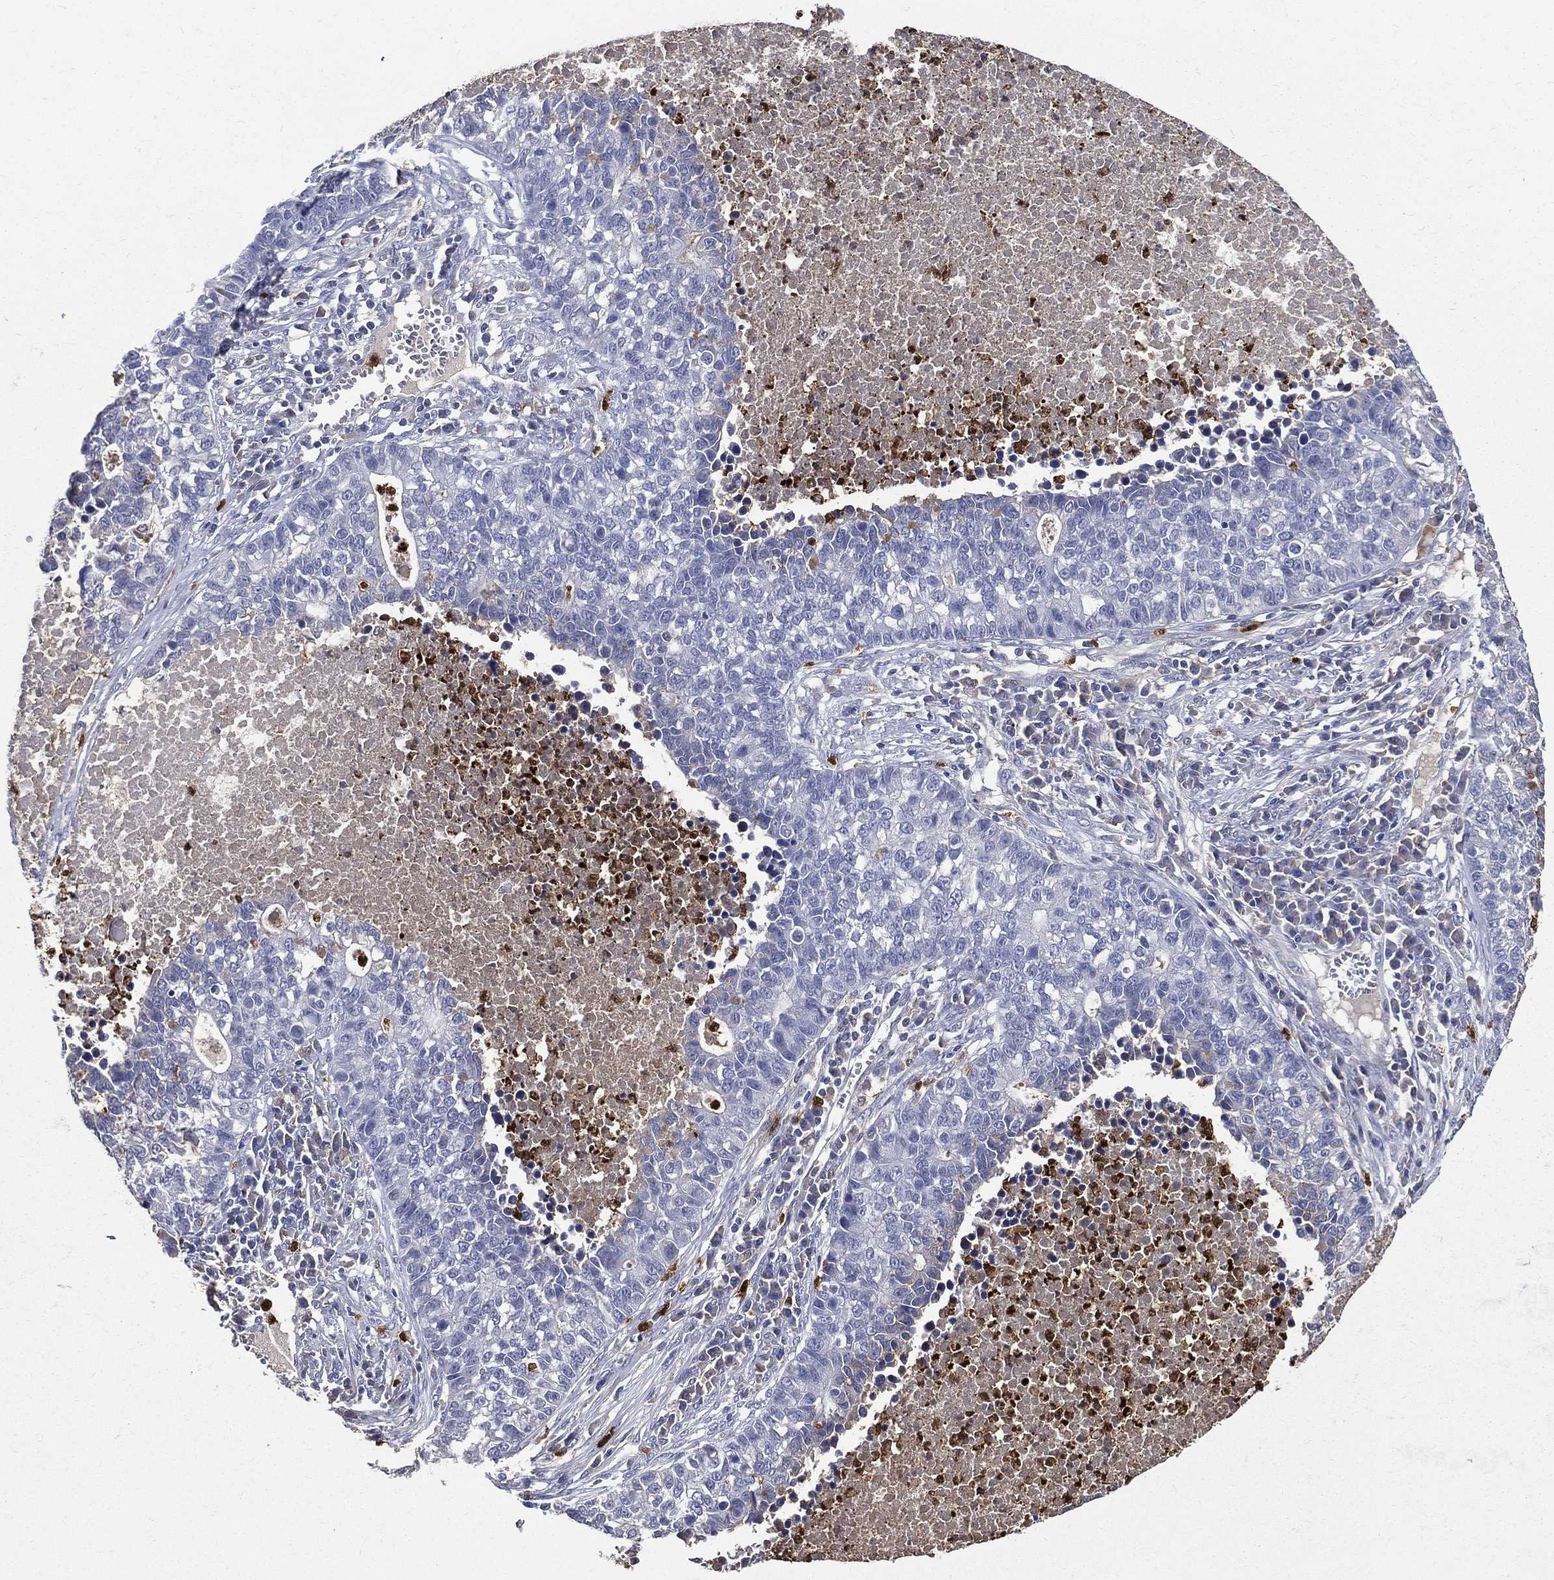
{"staining": {"intensity": "negative", "quantity": "none", "location": "none"}, "tissue": "lung cancer", "cell_type": "Tumor cells", "image_type": "cancer", "snomed": [{"axis": "morphology", "description": "Adenocarcinoma, NOS"}, {"axis": "topography", "description": "Lung"}], "caption": "Immunohistochemistry (IHC) micrograph of human lung cancer (adenocarcinoma) stained for a protein (brown), which displays no expression in tumor cells.", "gene": "GPR171", "patient": {"sex": "male", "age": 57}}